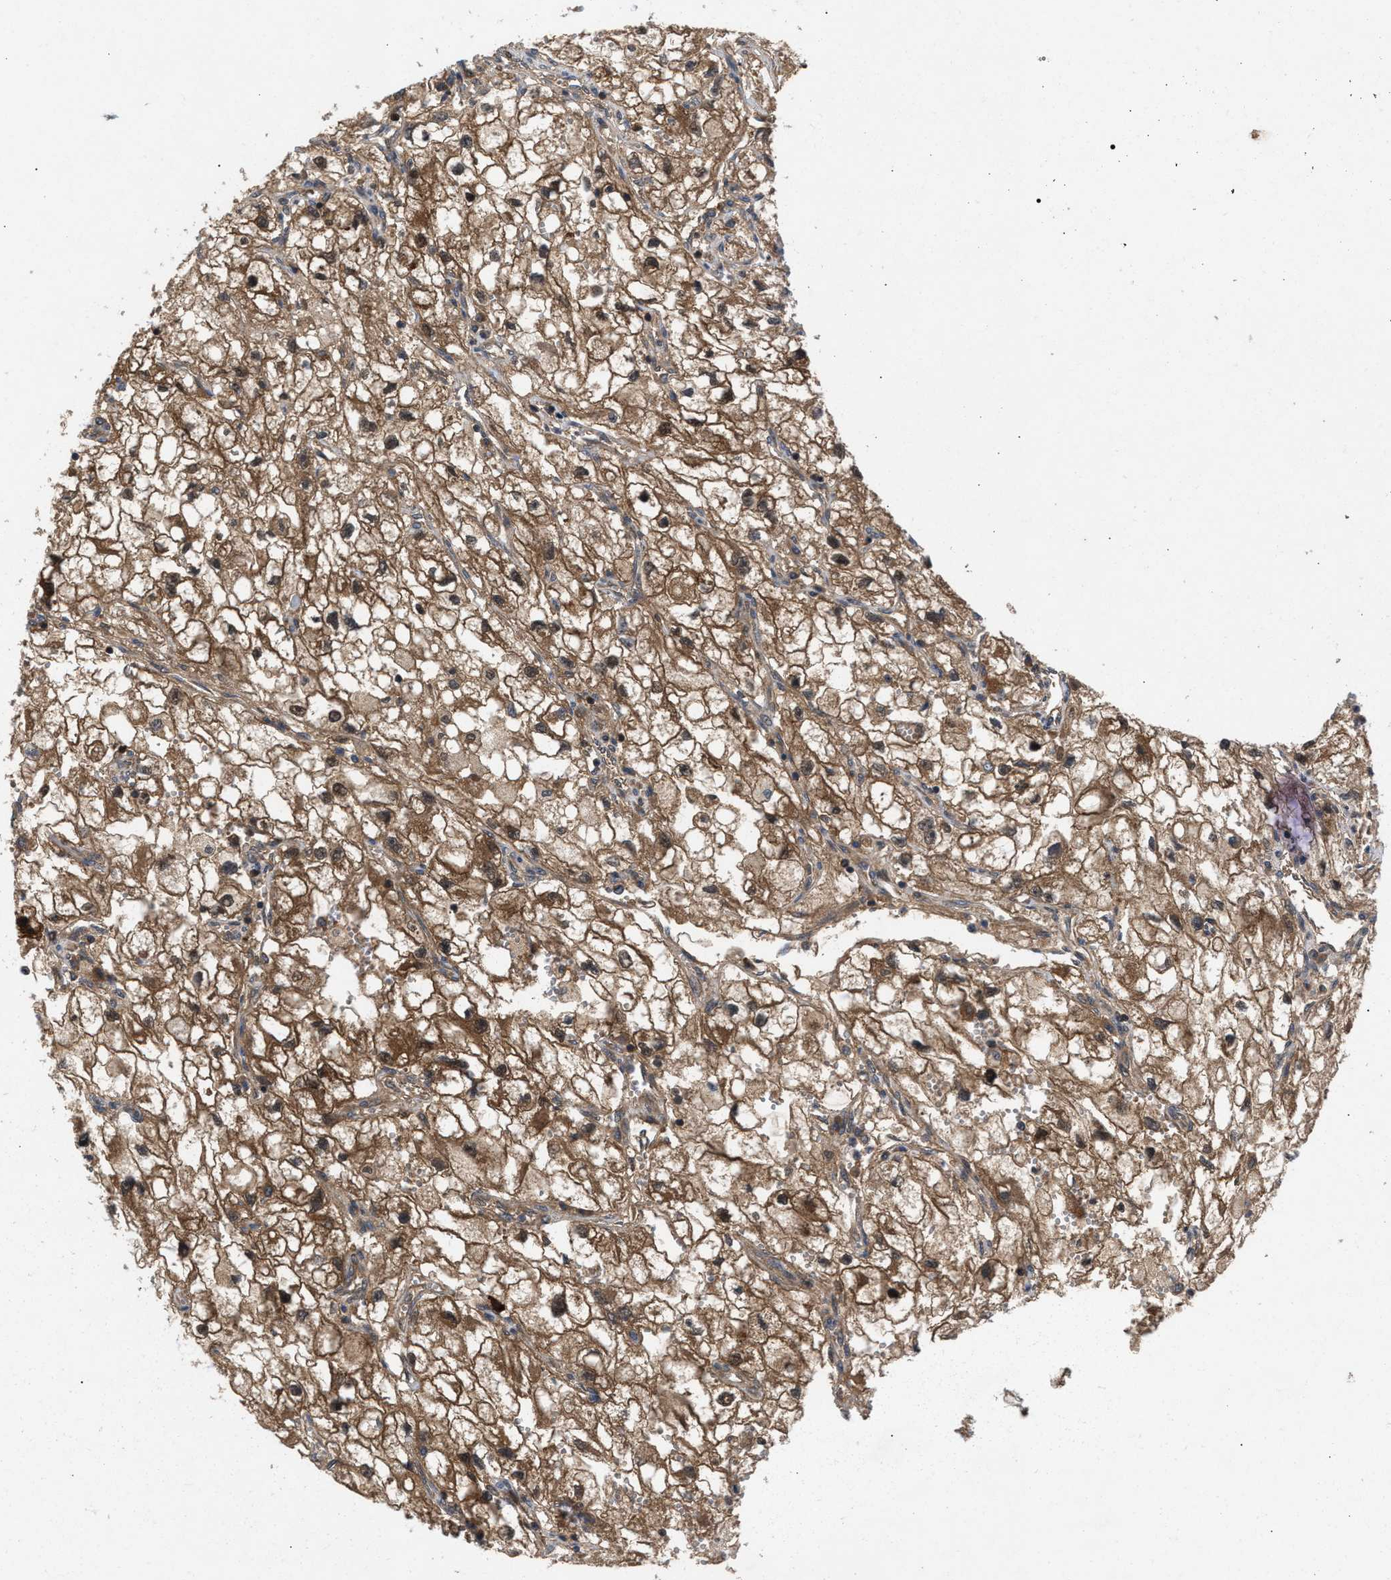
{"staining": {"intensity": "moderate", "quantity": ">75%", "location": "cytoplasmic/membranous"}, "tissue": "renal cancer", "cell_type": "Tumor cells", "image_type": "cancer", "snomed": [{"axis": "morphology", "description": "Adenocarcinoma, NOS"}, {"axis": "topography", "description": "Kidney"}], "caption": "DAB (3,3'-diaminobenzidine) immunohistochemical staining of human renal cancer (adenocarcinoma) exhibits moderate cytoplasmic/membranous protein staining in about >75% of tumor cells.", "gene": "GLOD4", "patient": {"sex": "female", "age": 70}}